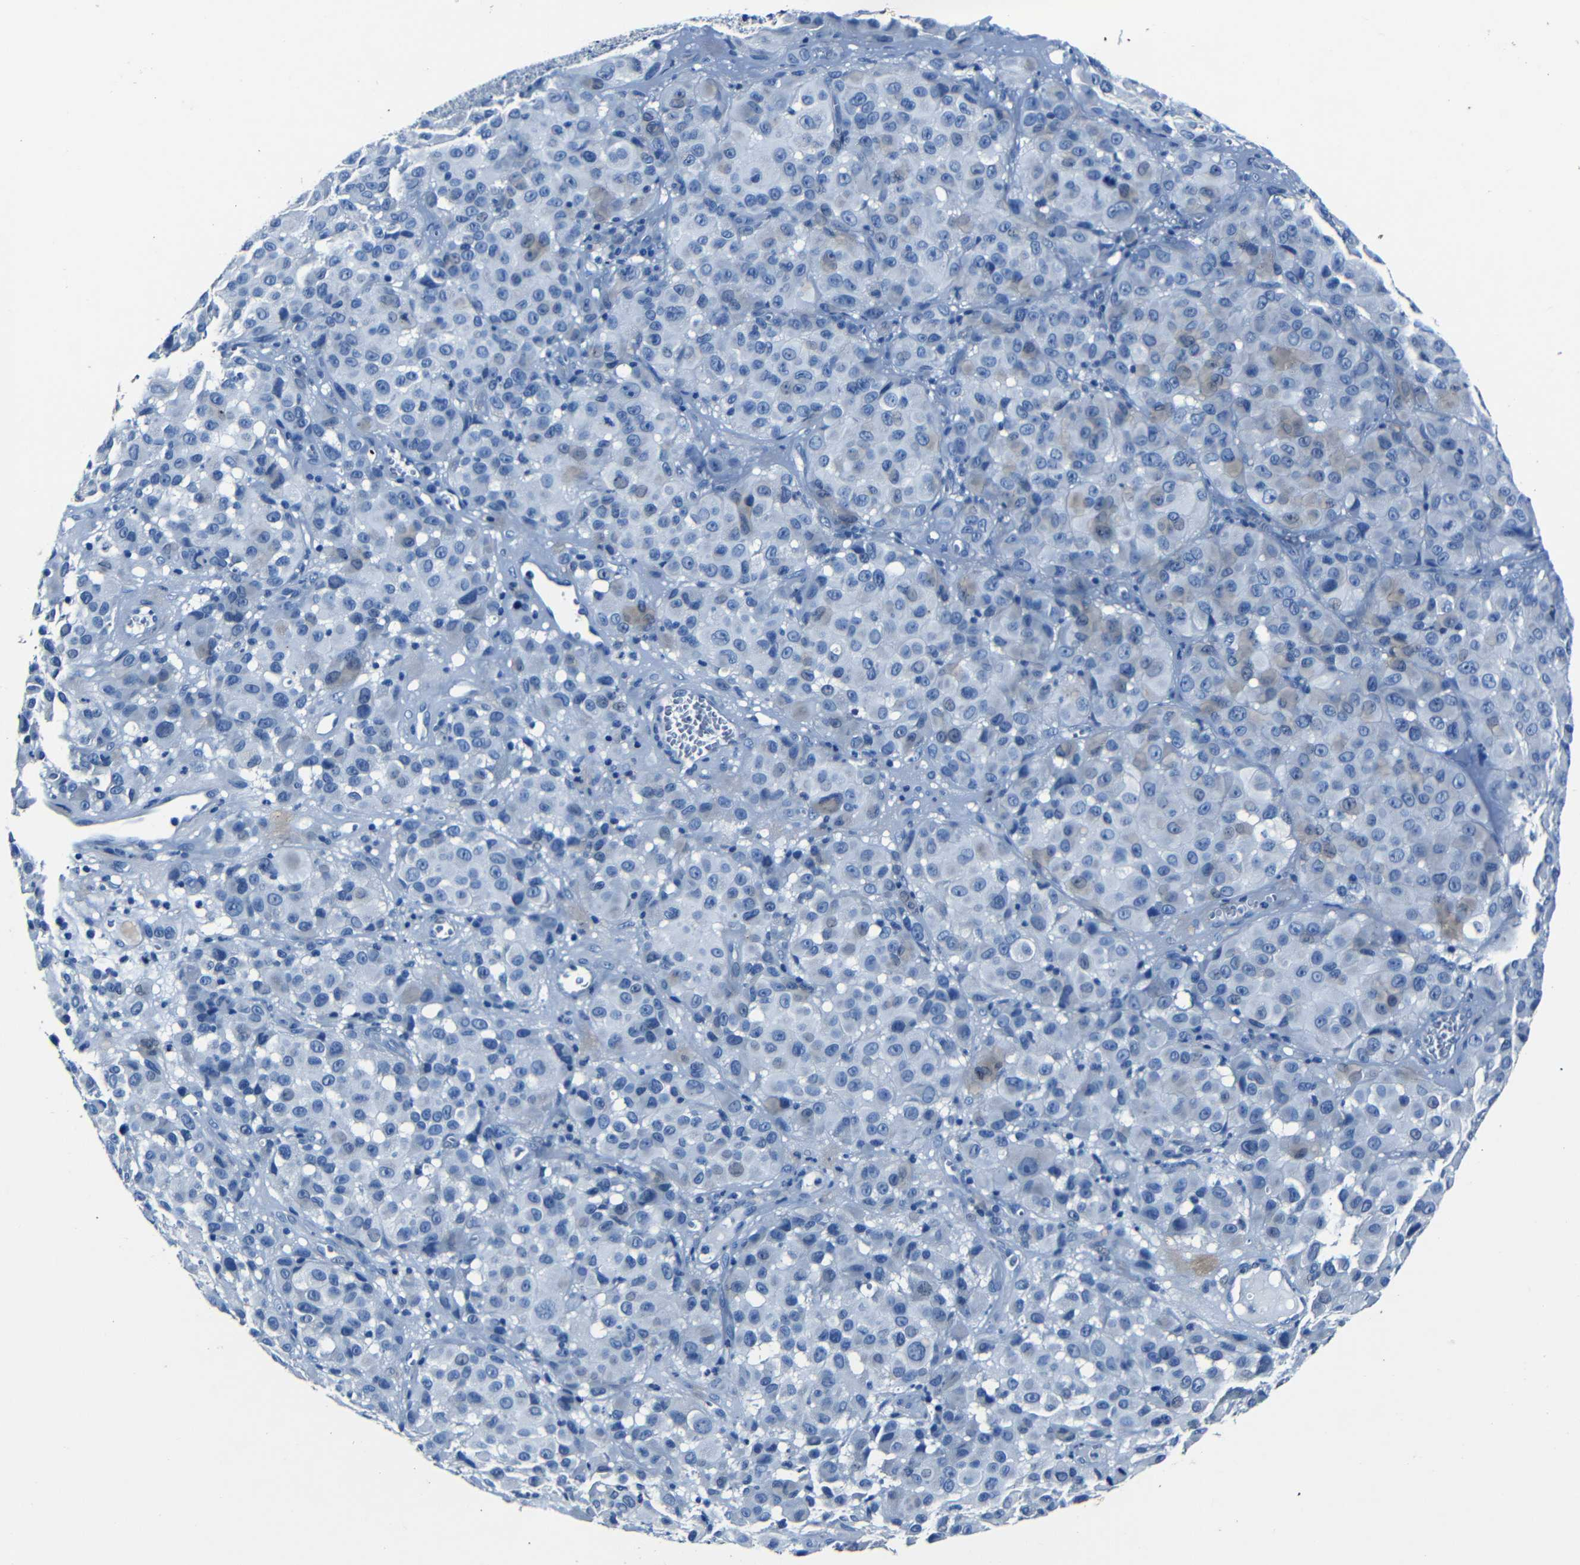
{"staining": {"intensity": "negative", "quantity": "none", "location": "none"}, "tissue": "melanoma", "cell_type": "Tumor cells", "image_type": "cancer", "snomed": [{"axis": "morphology", "description": "Malignant melanoma, NOS"}, {"axis": "topography", "description": "Skin"}], "caption": "Tumor cells are negative for brown protein staining in malignant melanoma. (DAB IHC with hematoxylin counter stain).", "gene": "NCMAP", "patient": {"sex": "female", "age": 21}}